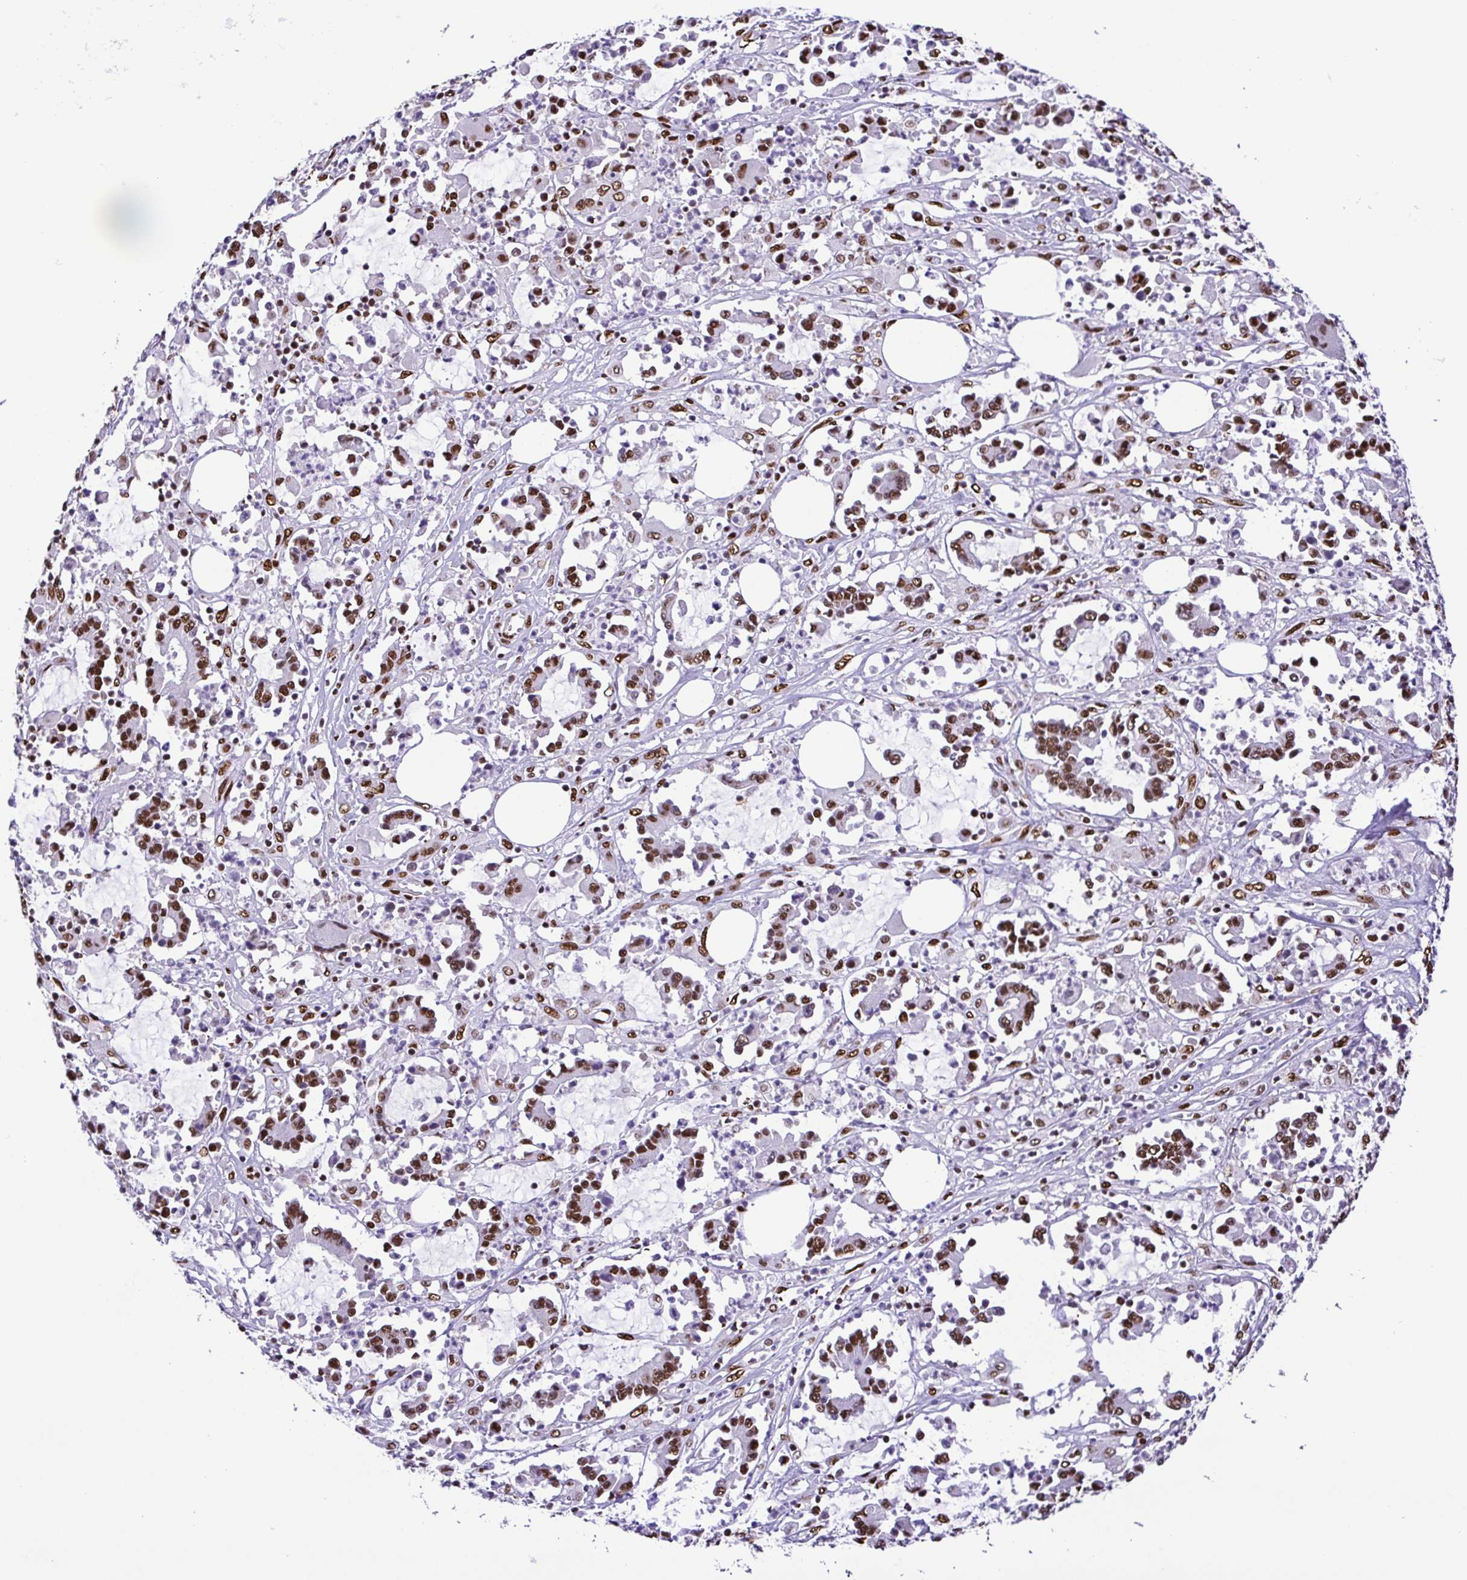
{"staining": {"intensity": "moderate", "quantity": ">75%", "location": "nuclear"}, "tissue": "stomach cancer", "cell_type": "Tumor cells", "image_type": "cancer", "snomed": [{"axis": "morphology", "description": "Adenocarcinoma, NOS"}, {"axis": "topography", "description": "Stomach, upper"}], "caption": "Moderate nuclear protein positivity is appreciated in approximately >75% of tumor cells in stomach adenocarcinoma.", "gene": "TRIM28", "patient": {"sex": "male", "age": 68}}